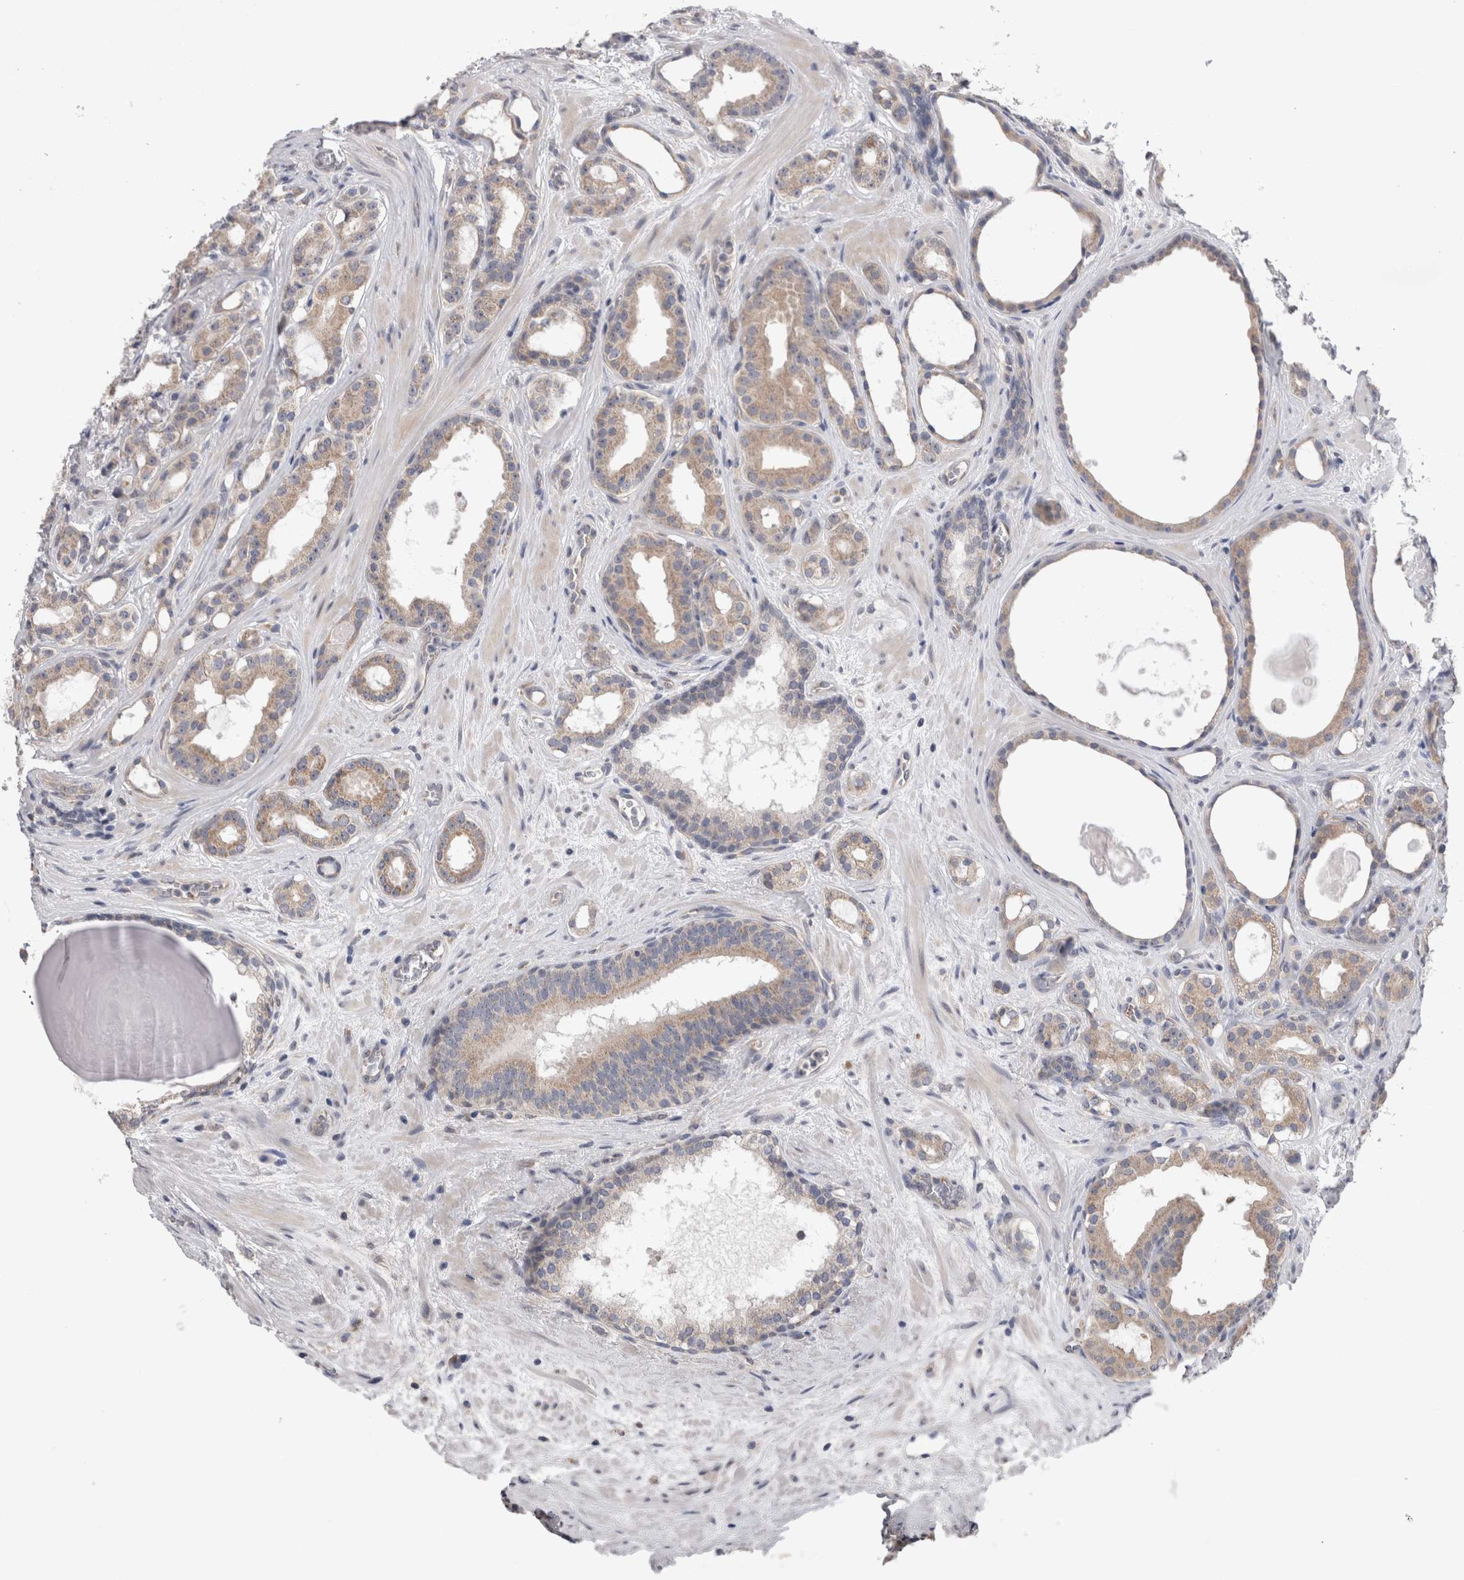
{"staining": {"intensity": "weak", "quantity": "25%-75%", "location": "cytoplasmic/membranous"}, "tissue": "prostate cancer", "cell_type": "Tumor cells", "image_type": "cancer", "snomed": [{"axis": "morphology", "description": "Adenocarcinoma, High grade"}, {"axis": "topography", "description": "Prostate"}], "caption": "This micrograph exhibits prostate cancer stained with IHC to label a protein in brown. The cytoplasmic/membranous of tumor cells show weak positivity for the protein. Nuclei are counter-stained blue.", "gene": "ARHGAP29", "patient": {"sex": "male", "age": 60}}